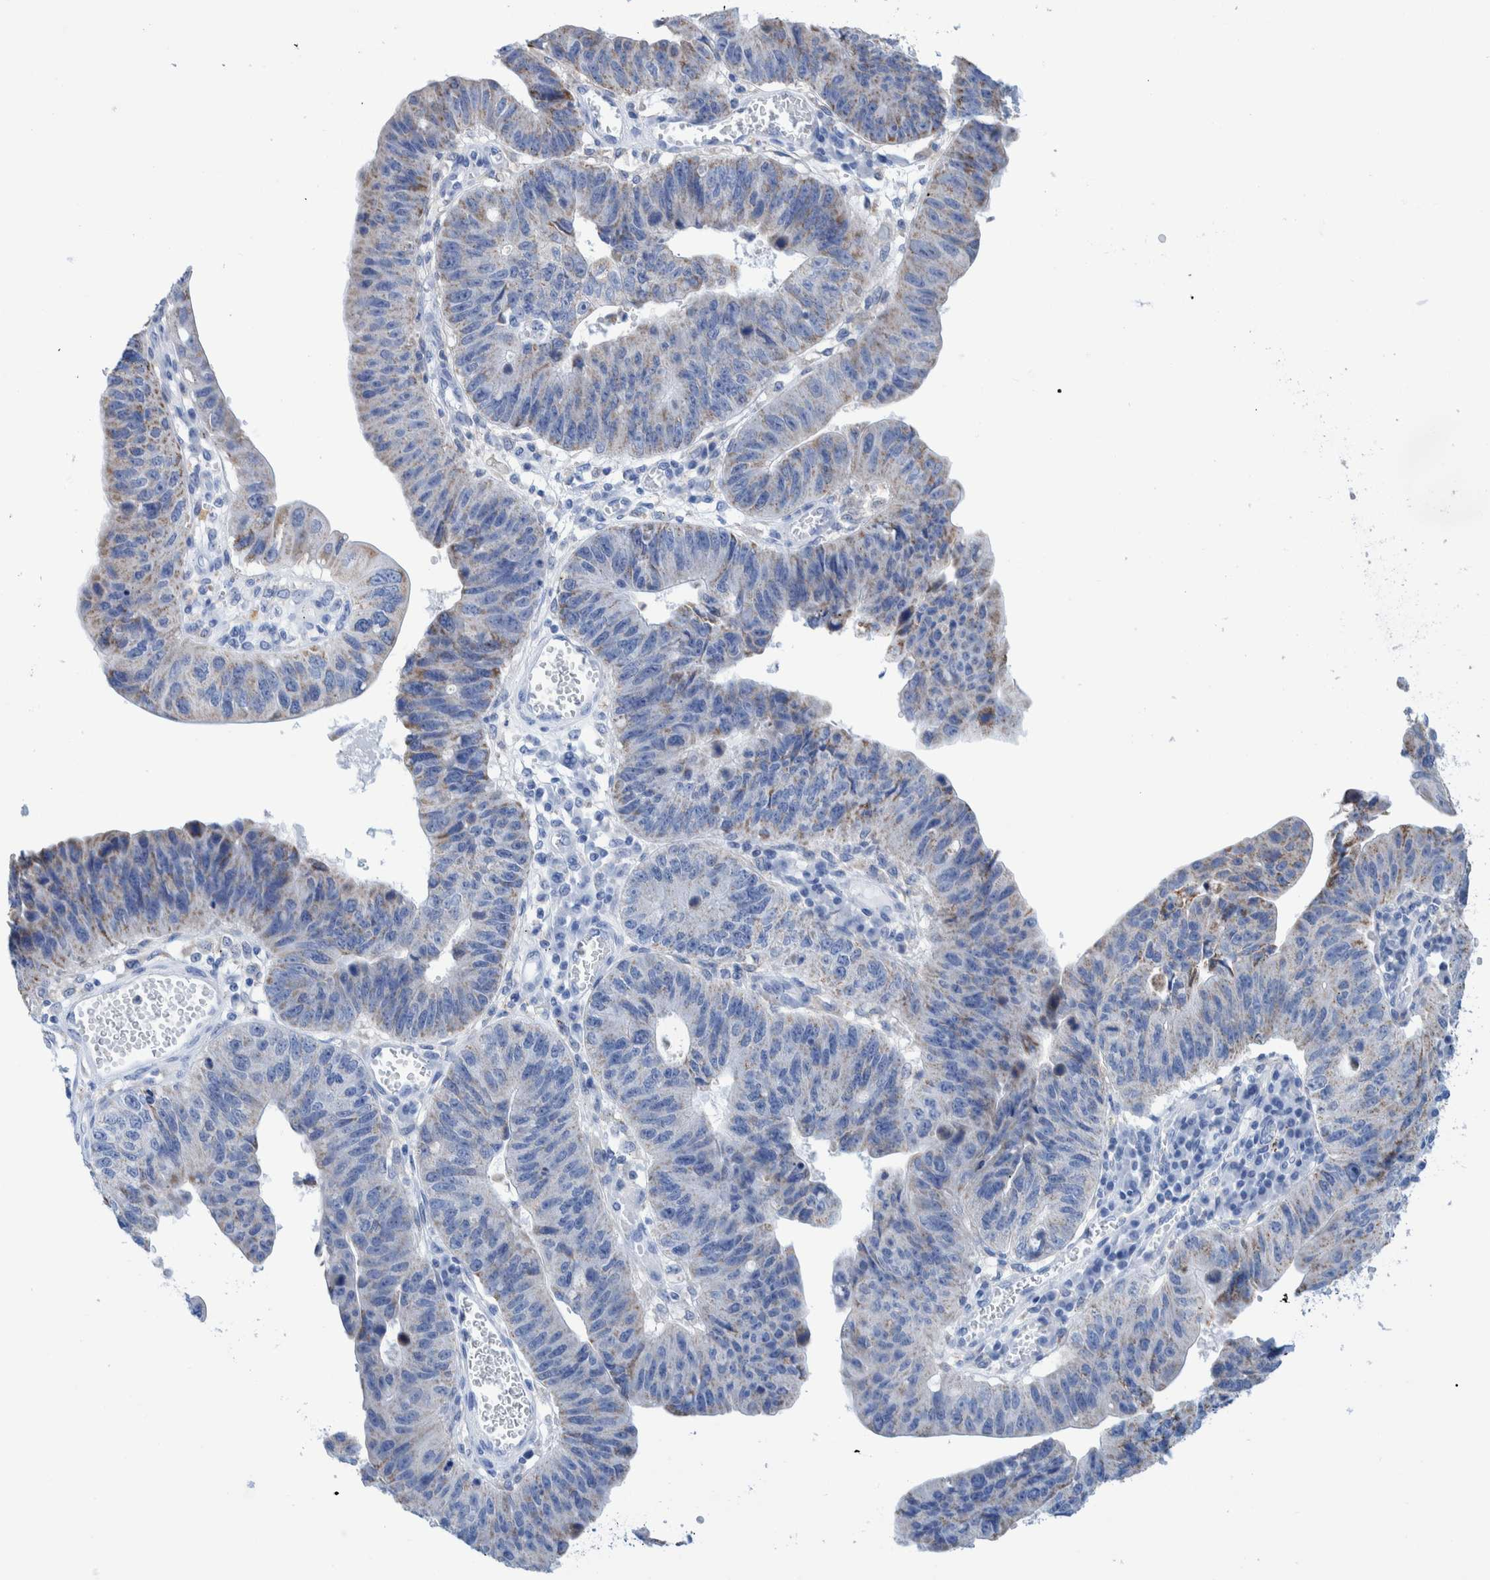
{"staining": {"intensity": "weak", "quantity": "25%-75%", "location": "cytoplasmic/membranous"}, "tissue": "stomach cancer", "cell_type": "Tumor cells", "image_type": "cancer", "snomed": [{"axis": "morphology", "description": "Adenocarcinoma, NOS"}, {"axis": "topography", "description": "Stomach"}], "caption": "Tumor cells demonstrate low levels of weak cytoplasmic/membranous expression in about 25%-75% of cells in human stomach adenocarcinoma. (IHC, brightfield microscopy, high magnification).", "gene": "KRT14", "patient": {"sex": "male", "age": 59}}